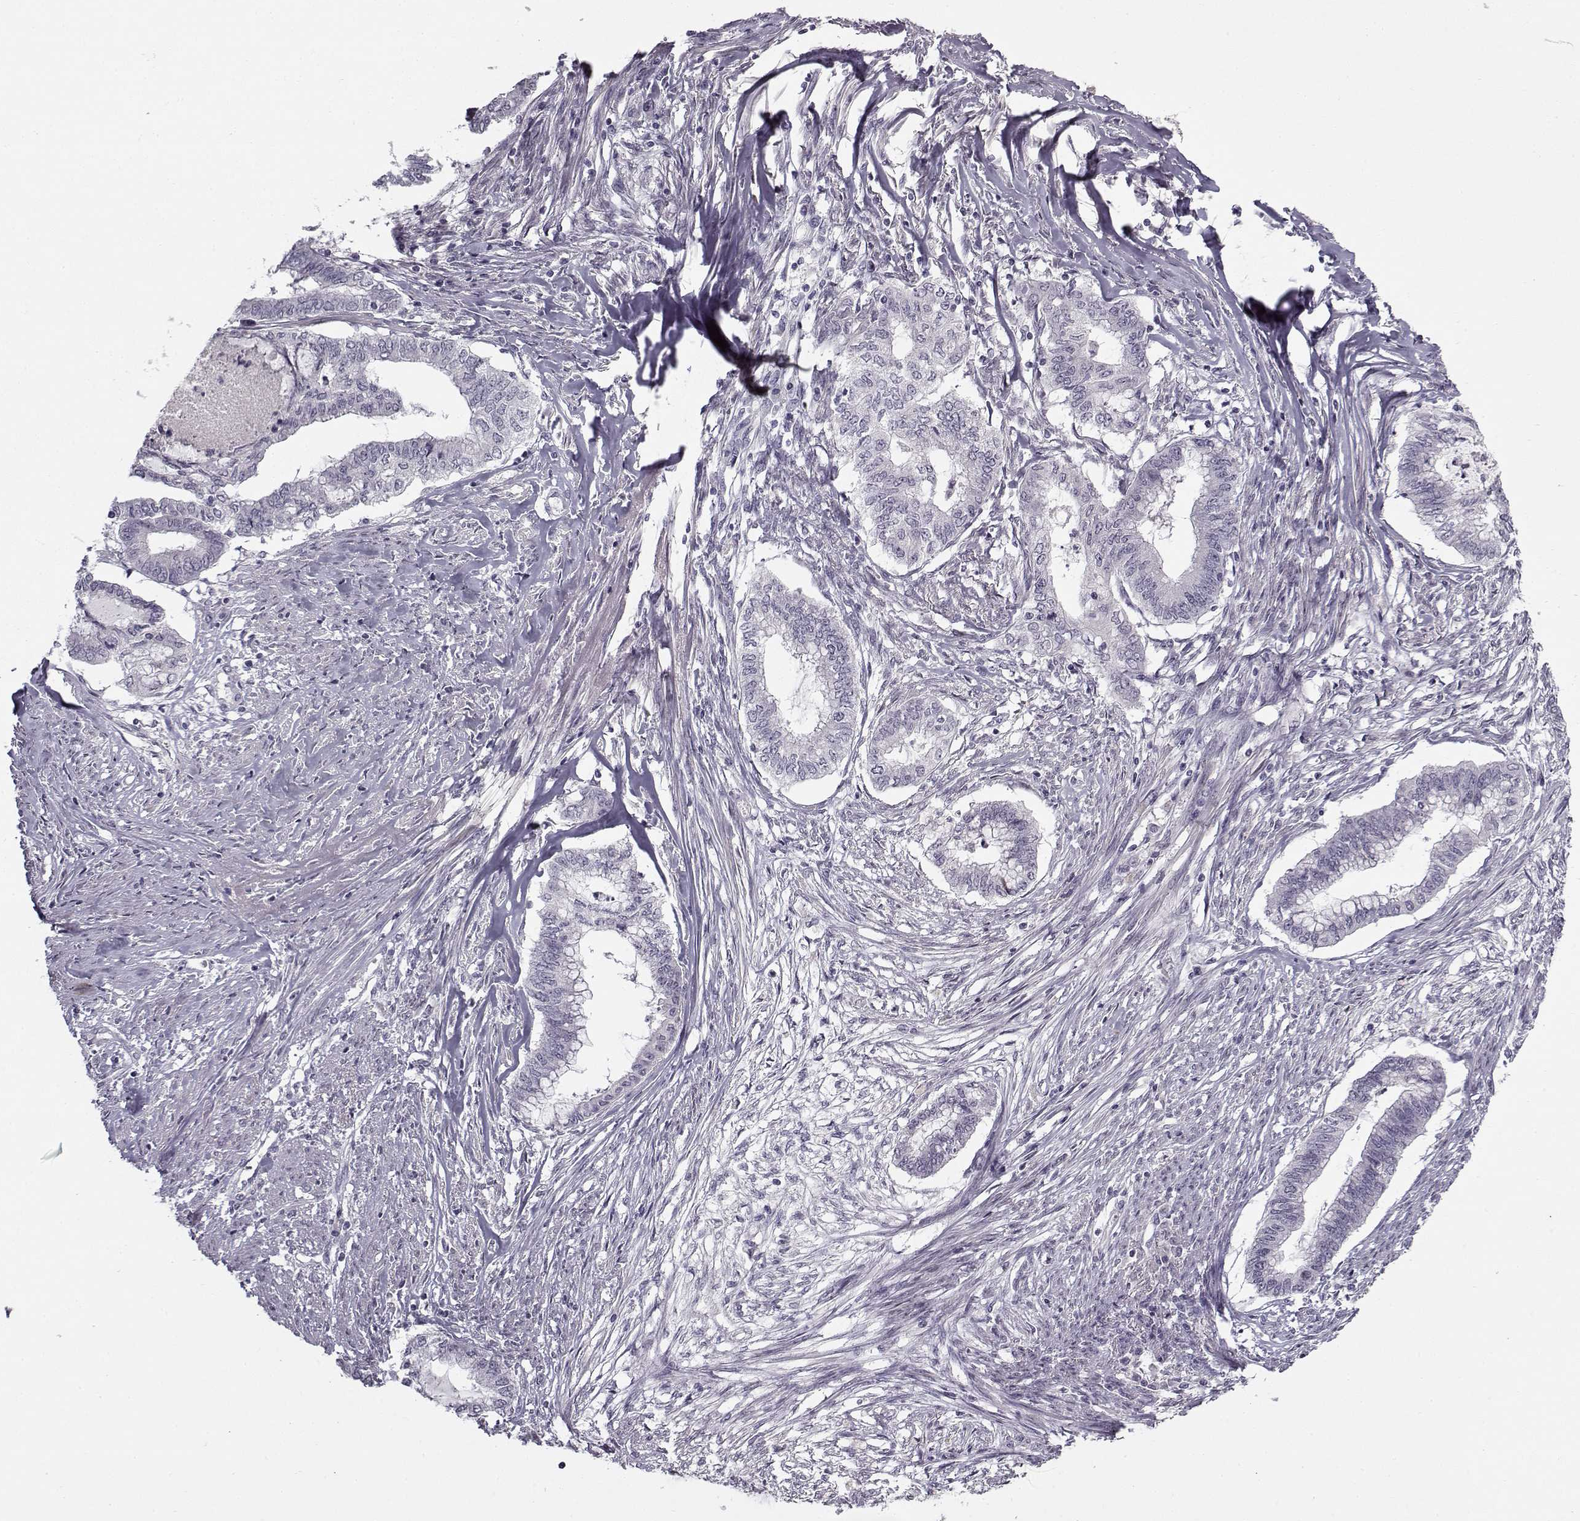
{"staining": {"intensity": "negative", "quantity": "none", "location": "none"}, "tissue": "endometrial cancer", "cell_type": "Tumor cells", "image_type": "cancer", "snomed": [{"axis": "morphology", "description": "Adenocarcinoma, NOS"}, {"axis": "topography", "description": "Endometrium"}], "caption": "Protein analysis of endometrial adenocarcinoma demonstrates no significant positivity in tumor cells.", "gene": "SNCA", "patient": {"sex": "female", "age": 79}}